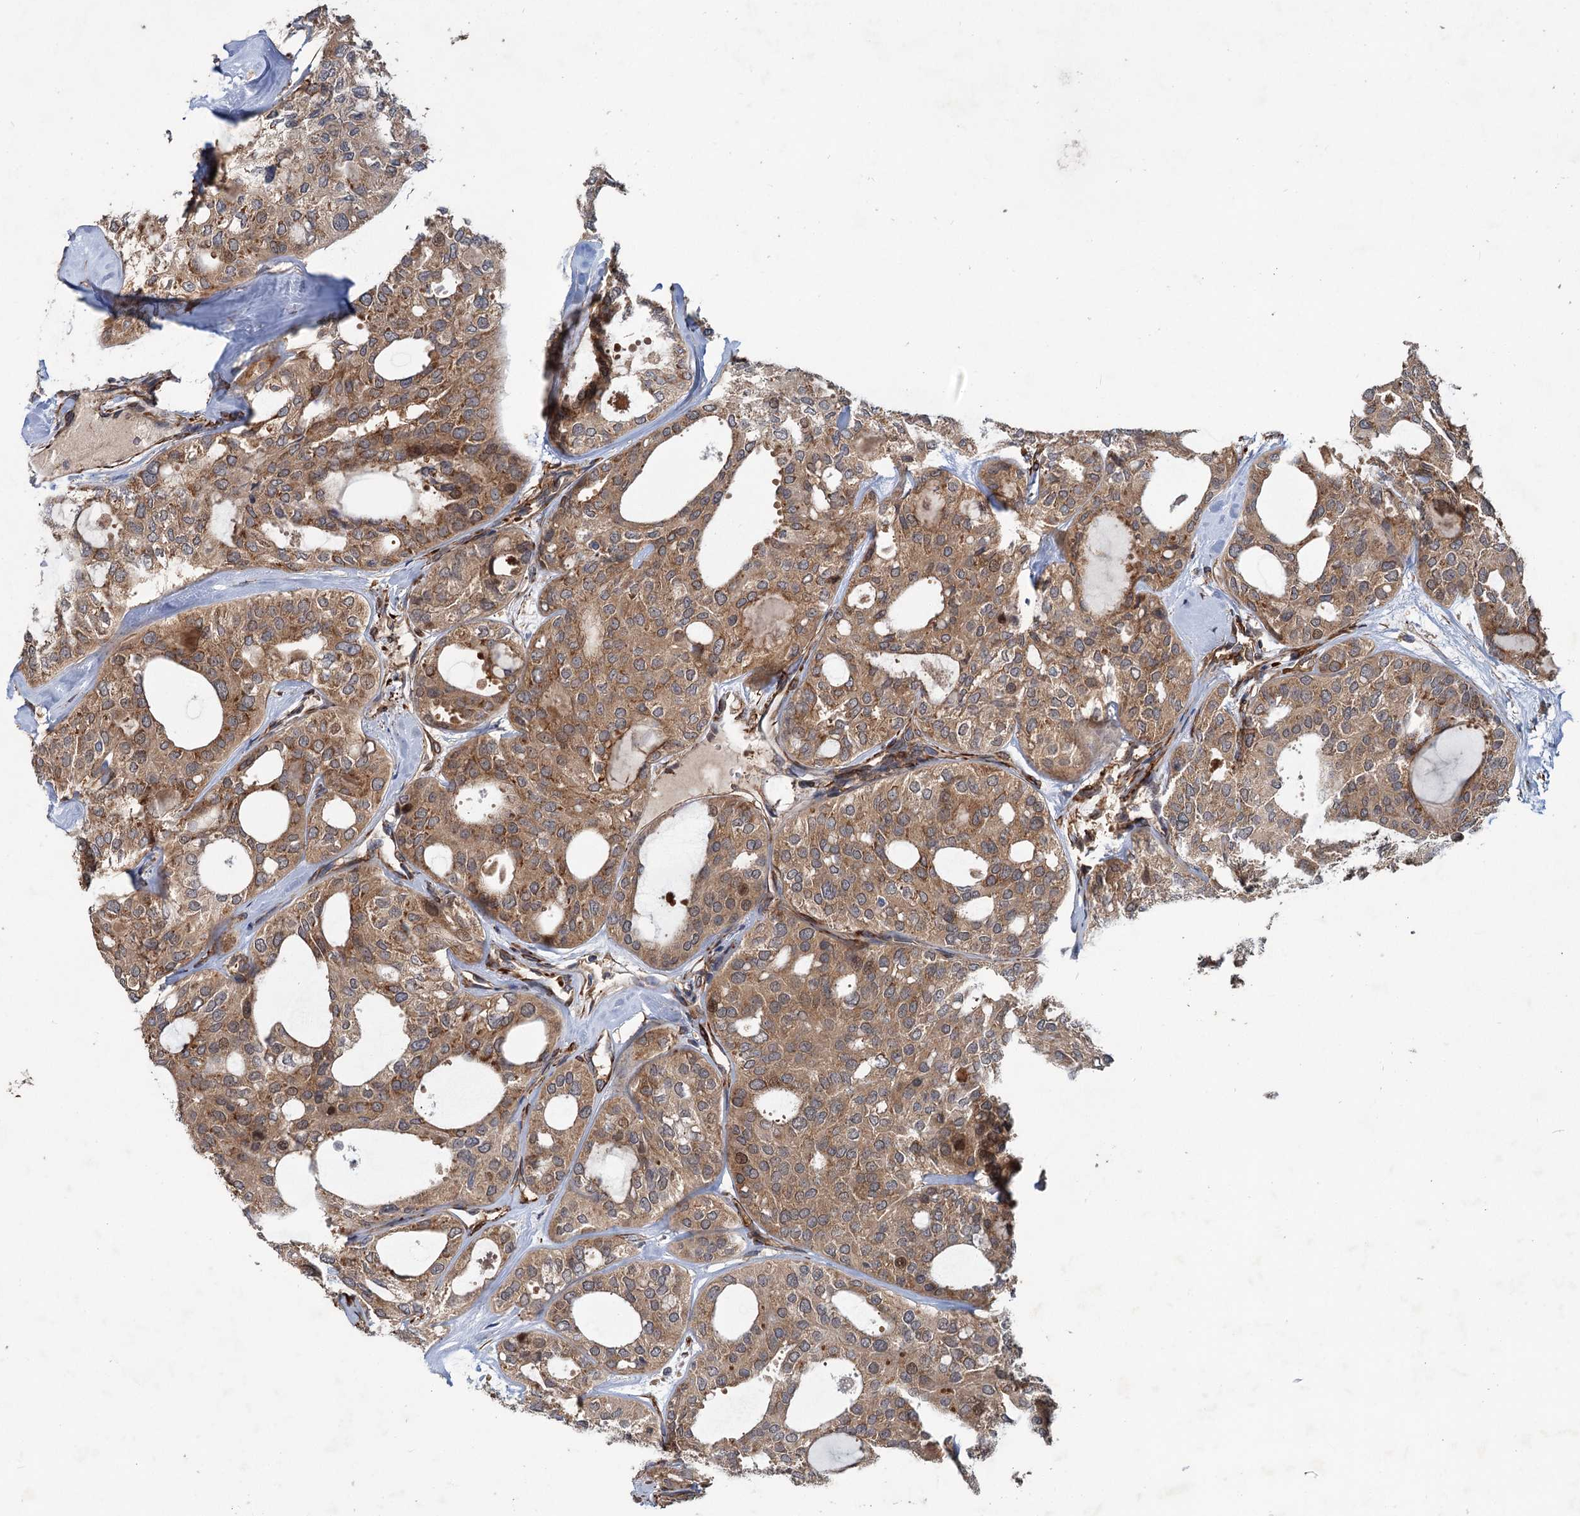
{"staining": {"intensity": "moderate", "quantity": ">75%", "location": "cytoplasmic/membranous"}, "tissue": "thyroid cancer", "cell_type": "Tumor cells", "image_type": "cancer", "snomed": [{"axis": "morphology", "description": "Follicular adenoma carcinoma, NOS"}, {"axis": "topography", "description": "Thyroid gland"}], "caption": "Protein staining of thyroid cancer tissue shows moderate cytoplasmic/membranous expression in about >75% of tumor cells.", "gene": "PKN2", "patient": {"sex": "male", "age": 75}}